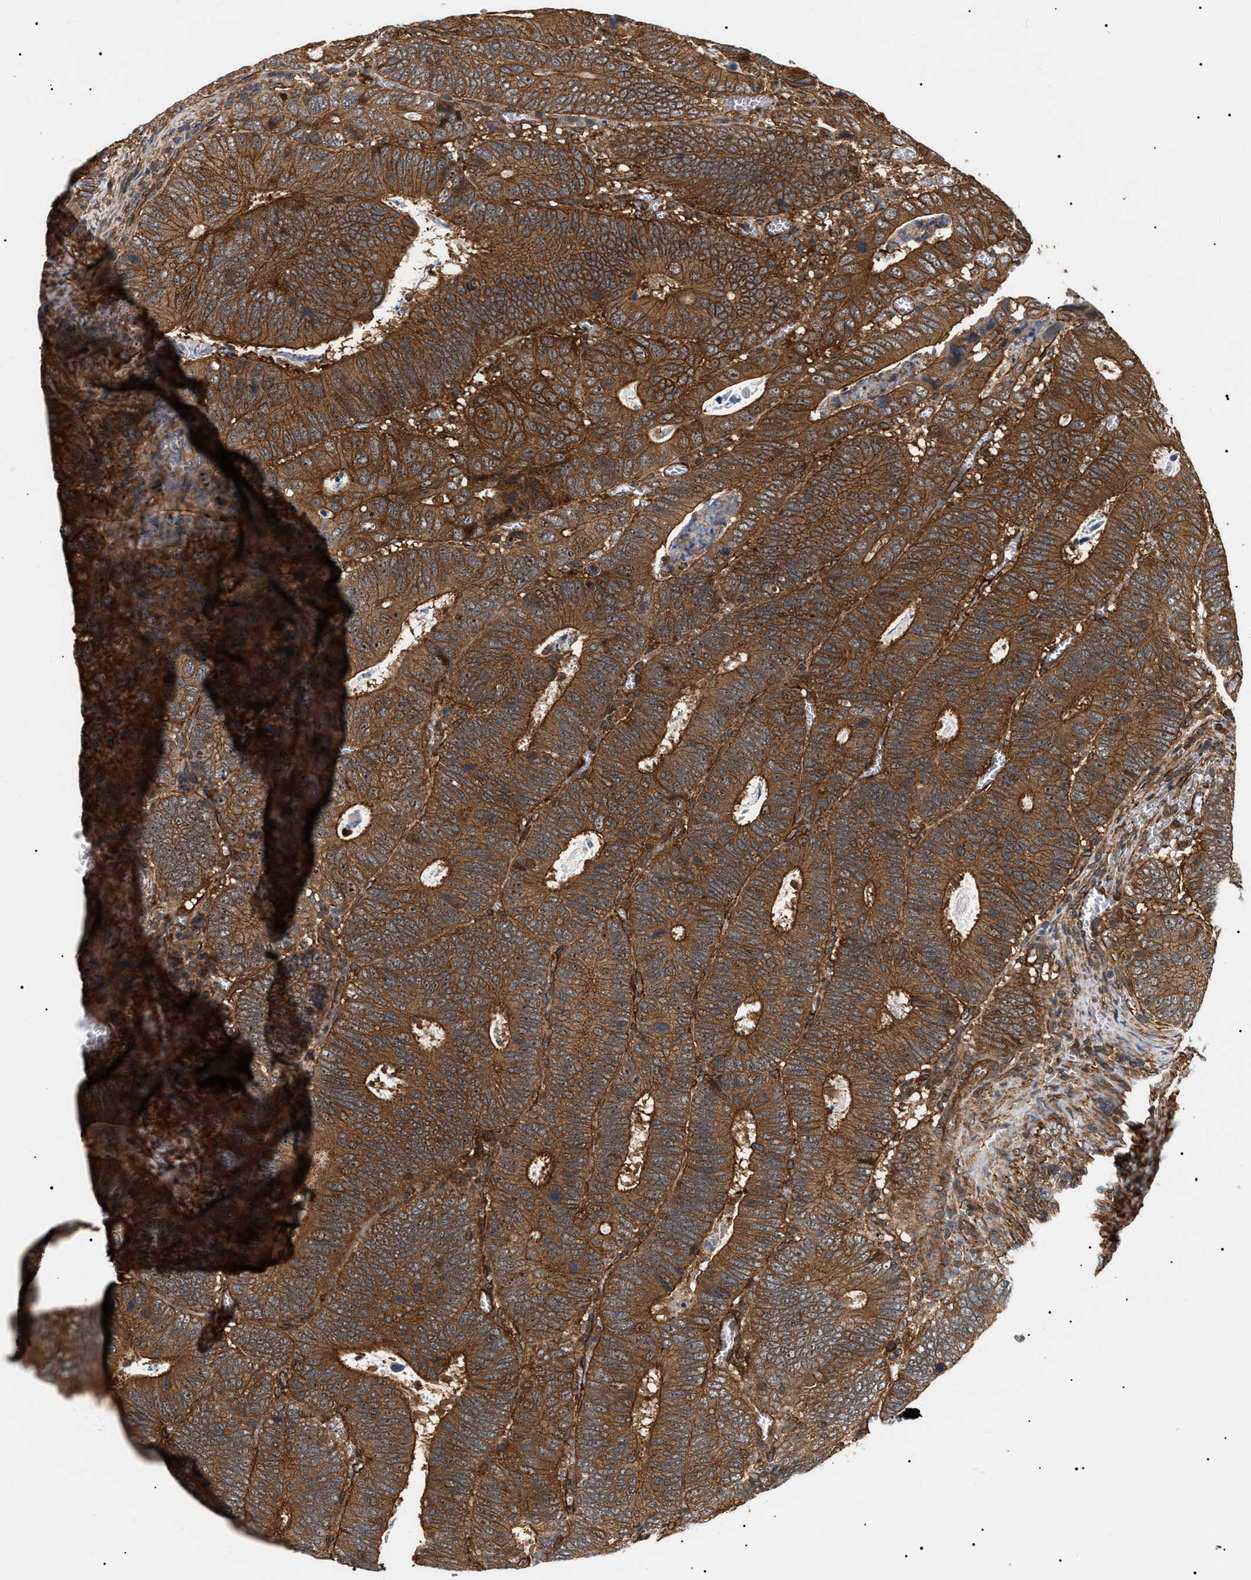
{"staining": {"intensity": "strong", "quantity": ">75%", "location": "cytoplasmic/membranous"}, "tissue": "colorectal cancer", "cell_type": "Tumor cells", "image_type": "cancer", "snomed": [{"axis": "morphology", "description": "Inflammation, NOS"}, {"axis": "morphology", "description": "Adenocarcinoma, NOS"}, {"axis": "topography", "description": "Colon"}], "caption": "Immunohistochemical staining of human colorectal cancer exhibits high levels of strong cytoplasmic/membranous positivity in approximately >75% of tumor cells.", "gene": "SH3GLB2", "patient": {"sex": "male", "age": 72}}